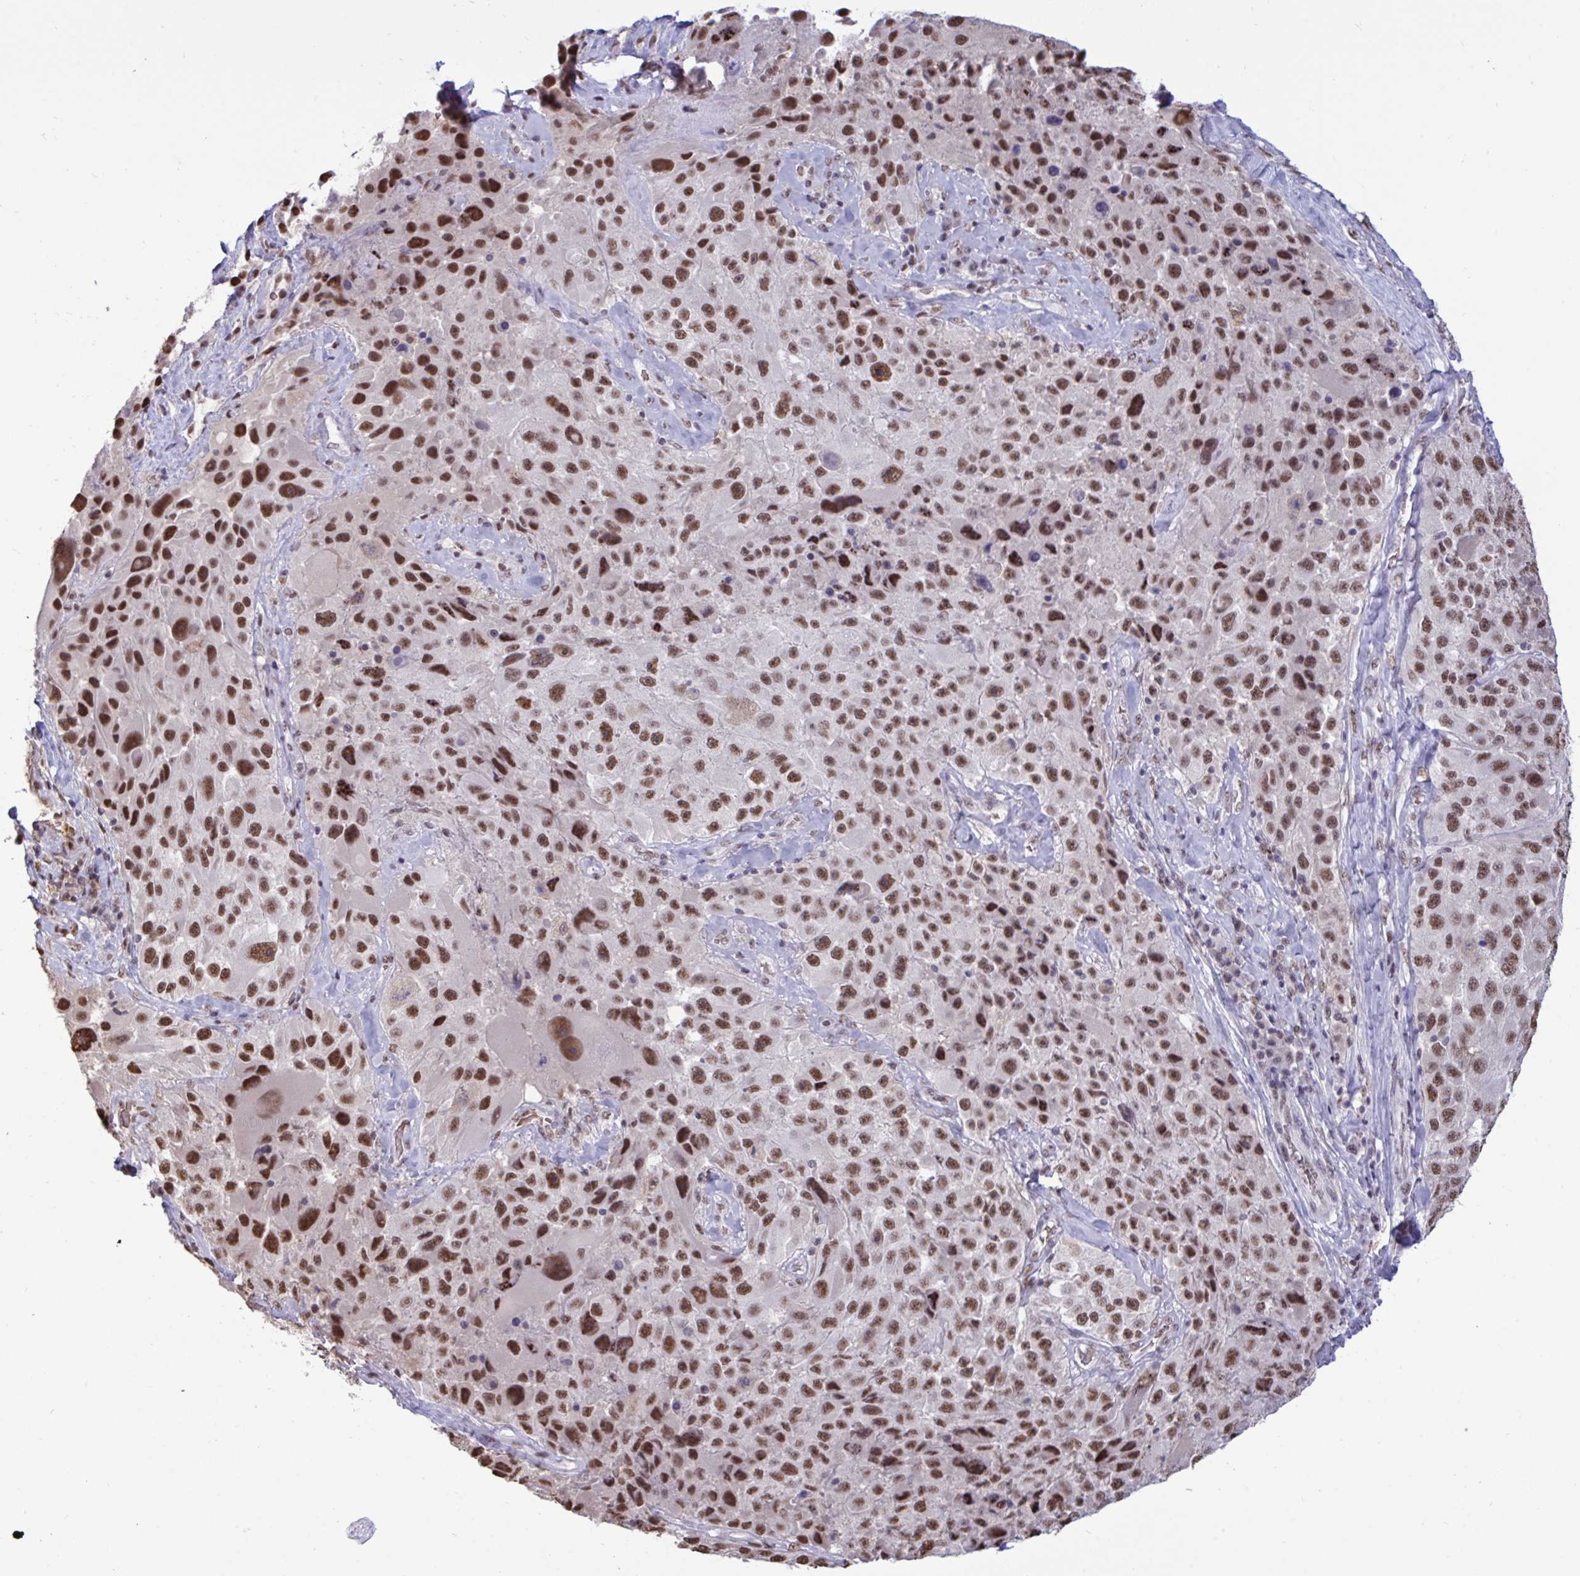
{"staining": {"intensity": "moderate", "quantity": ">75%", "location": "nuclear"}, "tissue": "melanoma", "cell_type": "Tumor cells", "image_type": "cancer", "snomed": [{"axis": "morphology", "description": "Malignant melanoma, Metastatic site"}, {"axis": "topography", "description": "Lymph node"}], "caption": "IHC staining of malignant melanoma (metastatic site), which reveals medium levels of moderate nuclear positivity in approximately >75% of tumor cells indicating moderate nuclear protein positivity. The staining was performed using DAB (3,3'-diaminobenzidine) (brown) for protein detection and nuclei were counterstained in hematoxylin (blue).", "gene": "PUF60", "patient": {"sex": "male", "age": 62}}